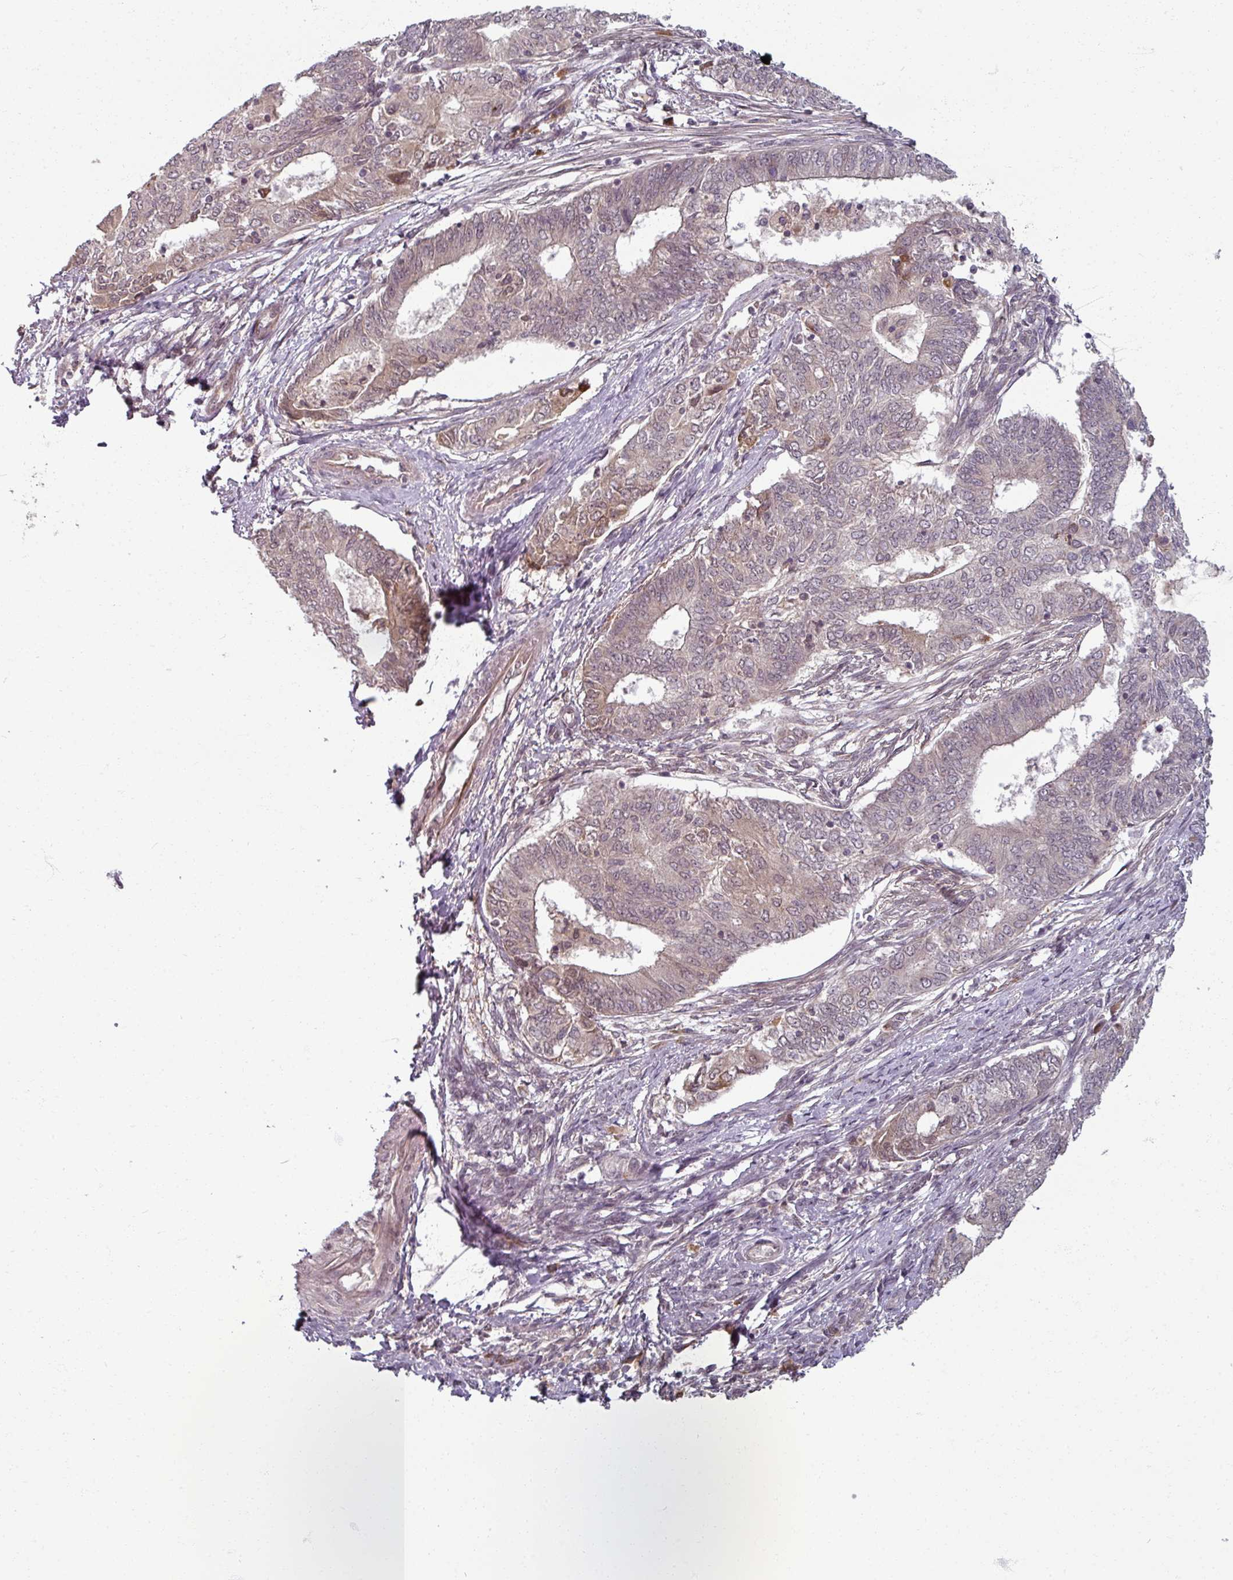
{"staining": {"intensity": "weak", "quantity": "<25%", "location": "cytoplasmic/membranous"}, "tissue": "endometrial cancer", "cell_type": "Tumor cells", "image_type": "cancer", "snomed": [{"axis": "morphology", "description": "Adenocarcinoma, NOS"}, {"axis": "topography", "description": "Endometrium"}], "caption": "Tumor cells are negative for protein expression in human endometrial cancer (adenocarcinoma).", "gene": "POLR2G", "patient": {"sex": "female", "age": 62}}